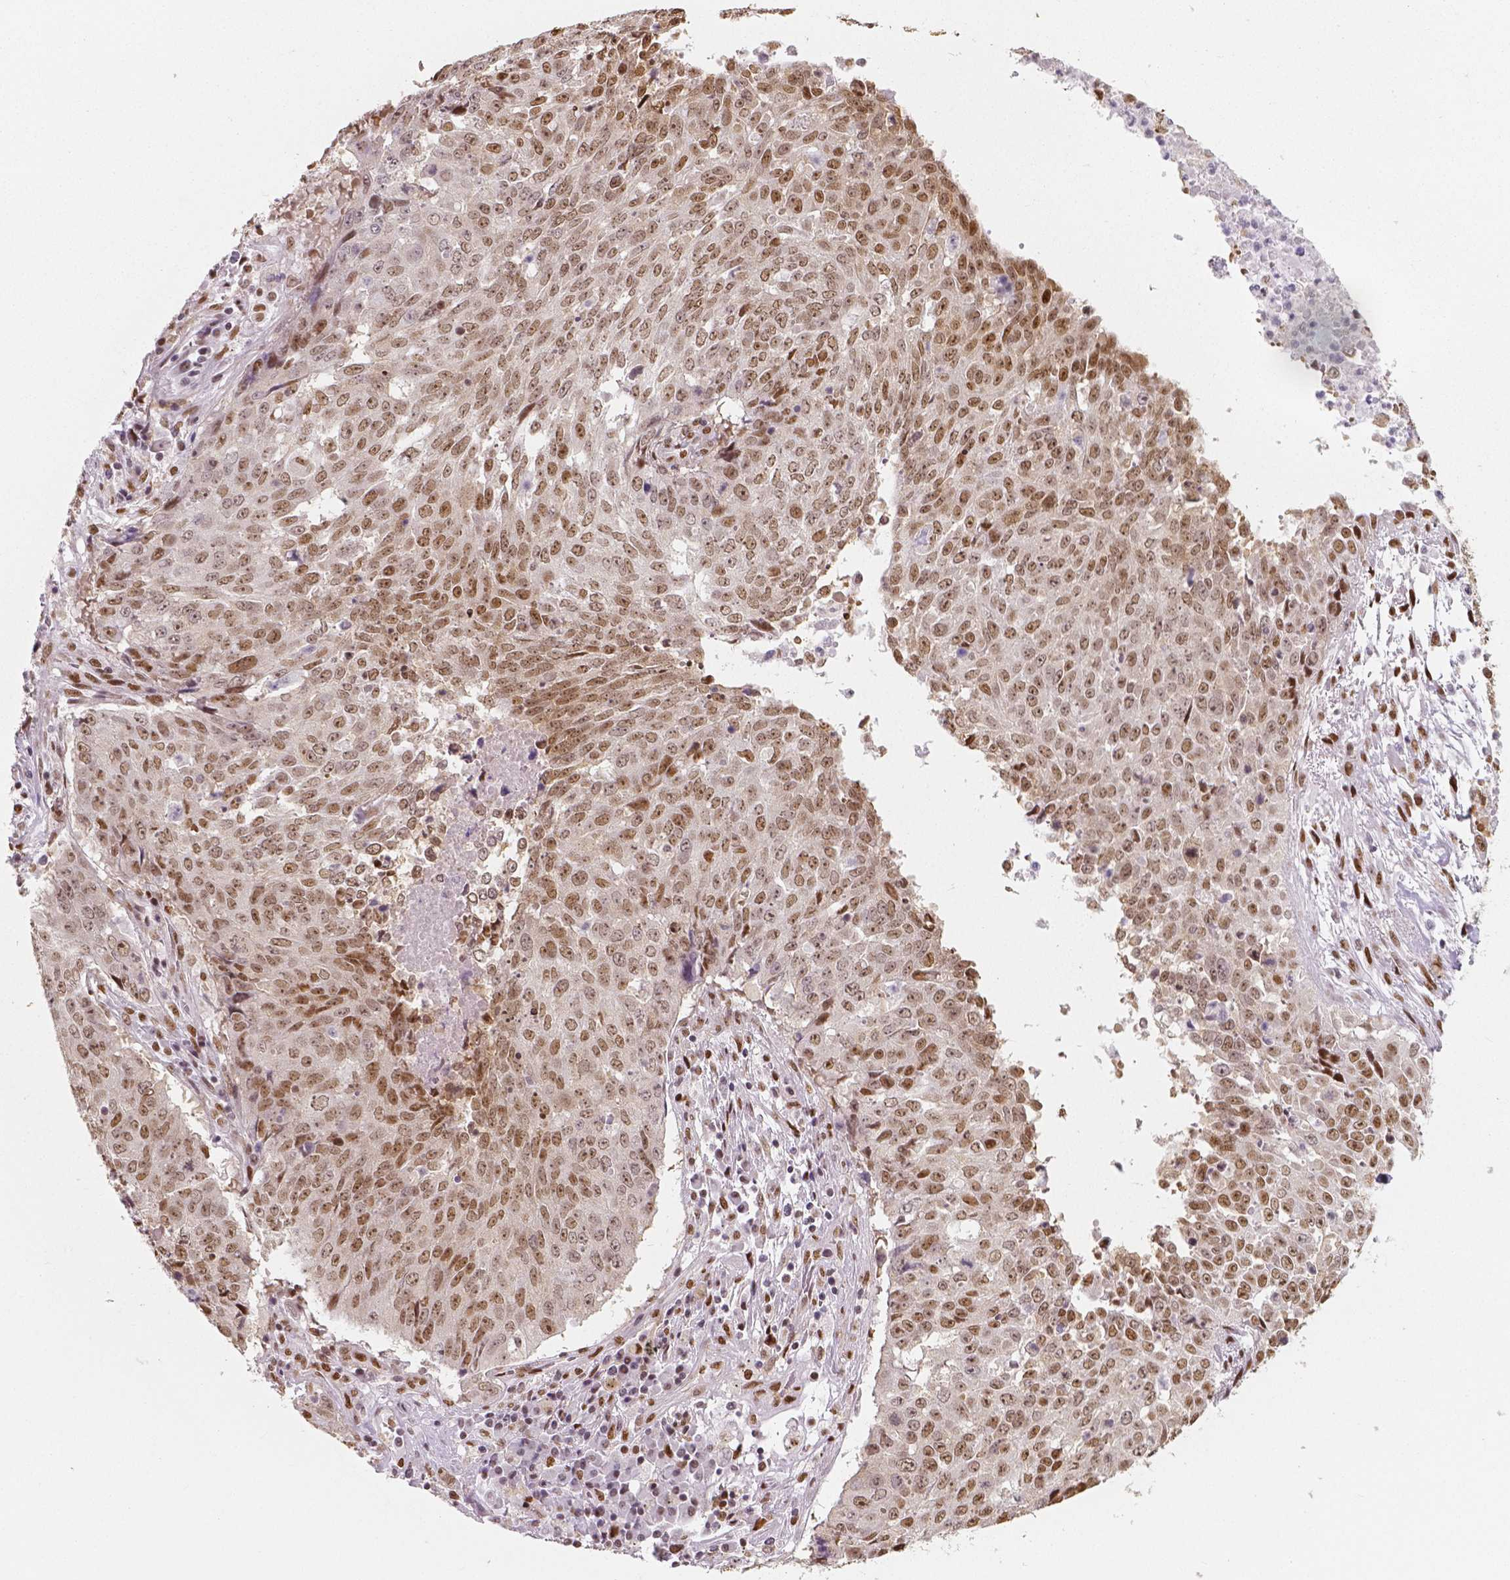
{"staining": {"intensity": "moderate", "quantity": ">75%", "location": "nuclear"}, "tissue": "lung cancer", "cell_type": "Tumor cells", "image_type": "cancer", "snomed": [{"axis": "morphology", "description": "Normal tissue, NOS"}, {"axis": "morphology", "description": "Squamous cell carcinoma, NOS"}, {"axis": "topography", "description": "Bronchus"}, {"axis": "topography", "description": "Lung"}], "caption": "Tumor cells exhibit medium levels of moderate nuclear staining in about >75% of cells in human lung cancer (squamous cell carcinoma).", "gene": "NUCKS1", "patient": {"sex": "male", "age": 64}}